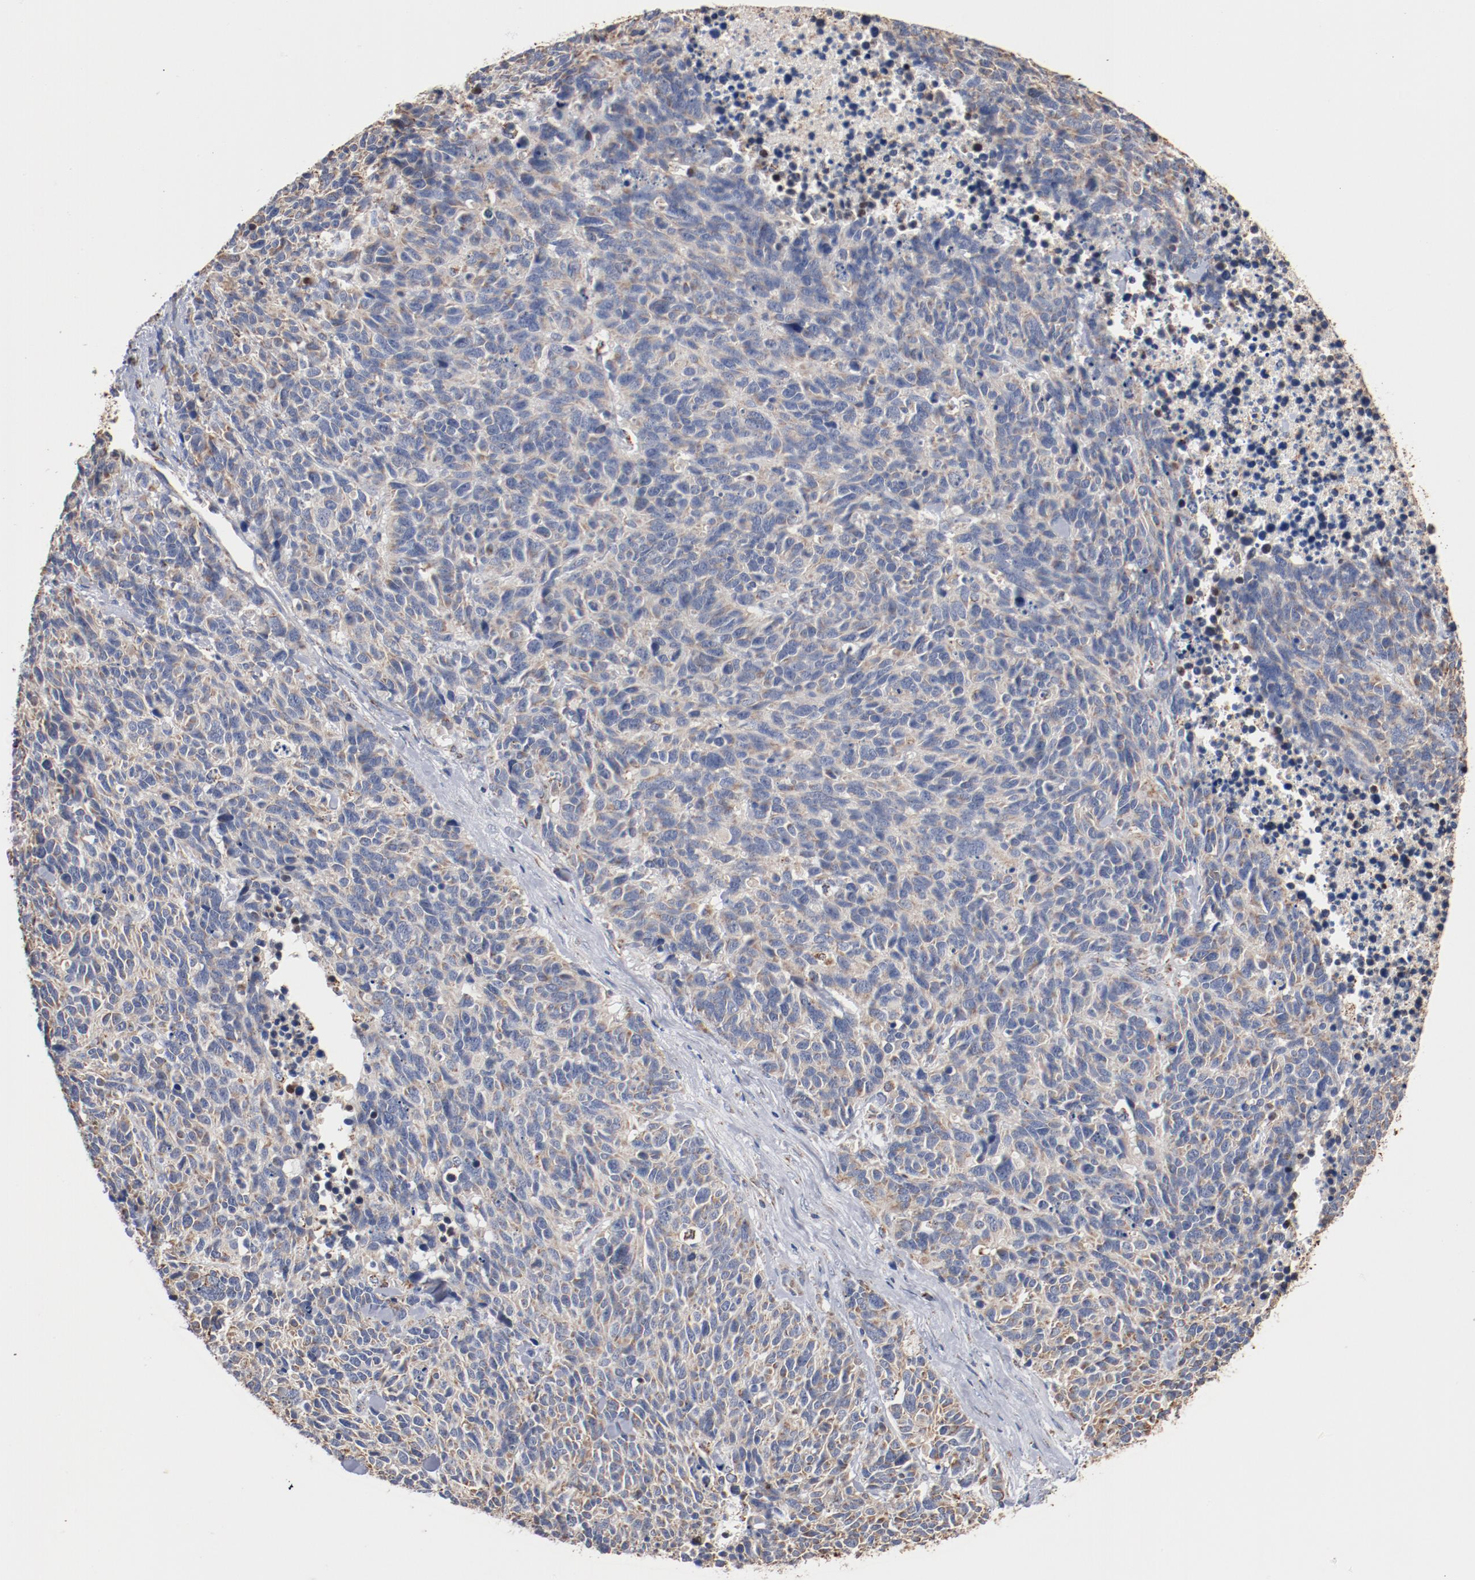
{"staining": {"intensity": "weak", "quantity": ">75%", "location": "cytoplasmic/membranous"}, "tissue": "lung cancer", "cell_type": "Tumor cells", "image_type": "cancer", "snomed": [{"axis": "morphology", "description": "Neoplasm, malignant, NOS"}, {"axis": "topography", "description": "Lung"}], "caption": "A micrograph of lung cancer (neoplasm (malignant)) stained for a protein reveals weak cytoplasmic/membranous brown staining in tumor cells.", "gene": "NDUFS4", "patient": {"sex": "female", "age": 58}}